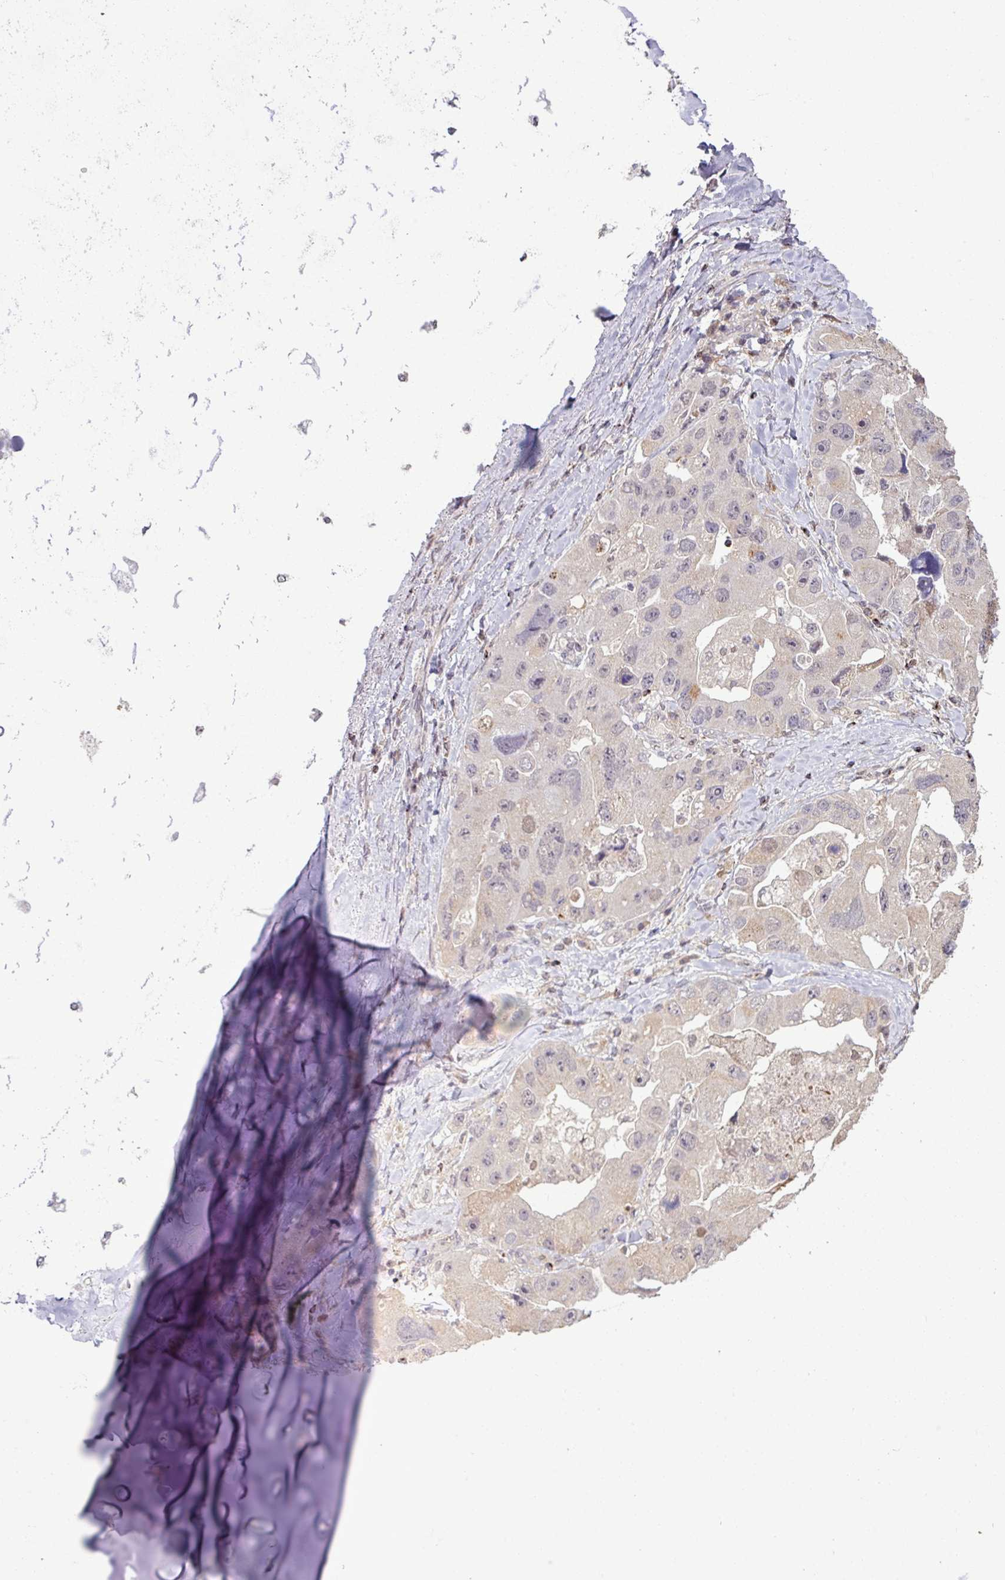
{"staining": {"intensity": "negative", "quantity": "none", "location": "none"}, "tissue": "lung cancer", "cell_type": "Tumor cells", "image_type": "cancer", "snomed": [{"axis": "morphology", "description": "Adenocarcinoma, NOS"}, {"axis": "topography", "description": "Lung"}], "caption": "IHC photomicrograph of neoplastic tissue: lung adenocarcinoma stained with DAB displays no significant protein positivity in tumor cells. (DAB immunohistochemistry visualized using brightfield microscopy, high magnification).", "gene": "OR6B1", "patient": {"sex": "female", "age": 54}}